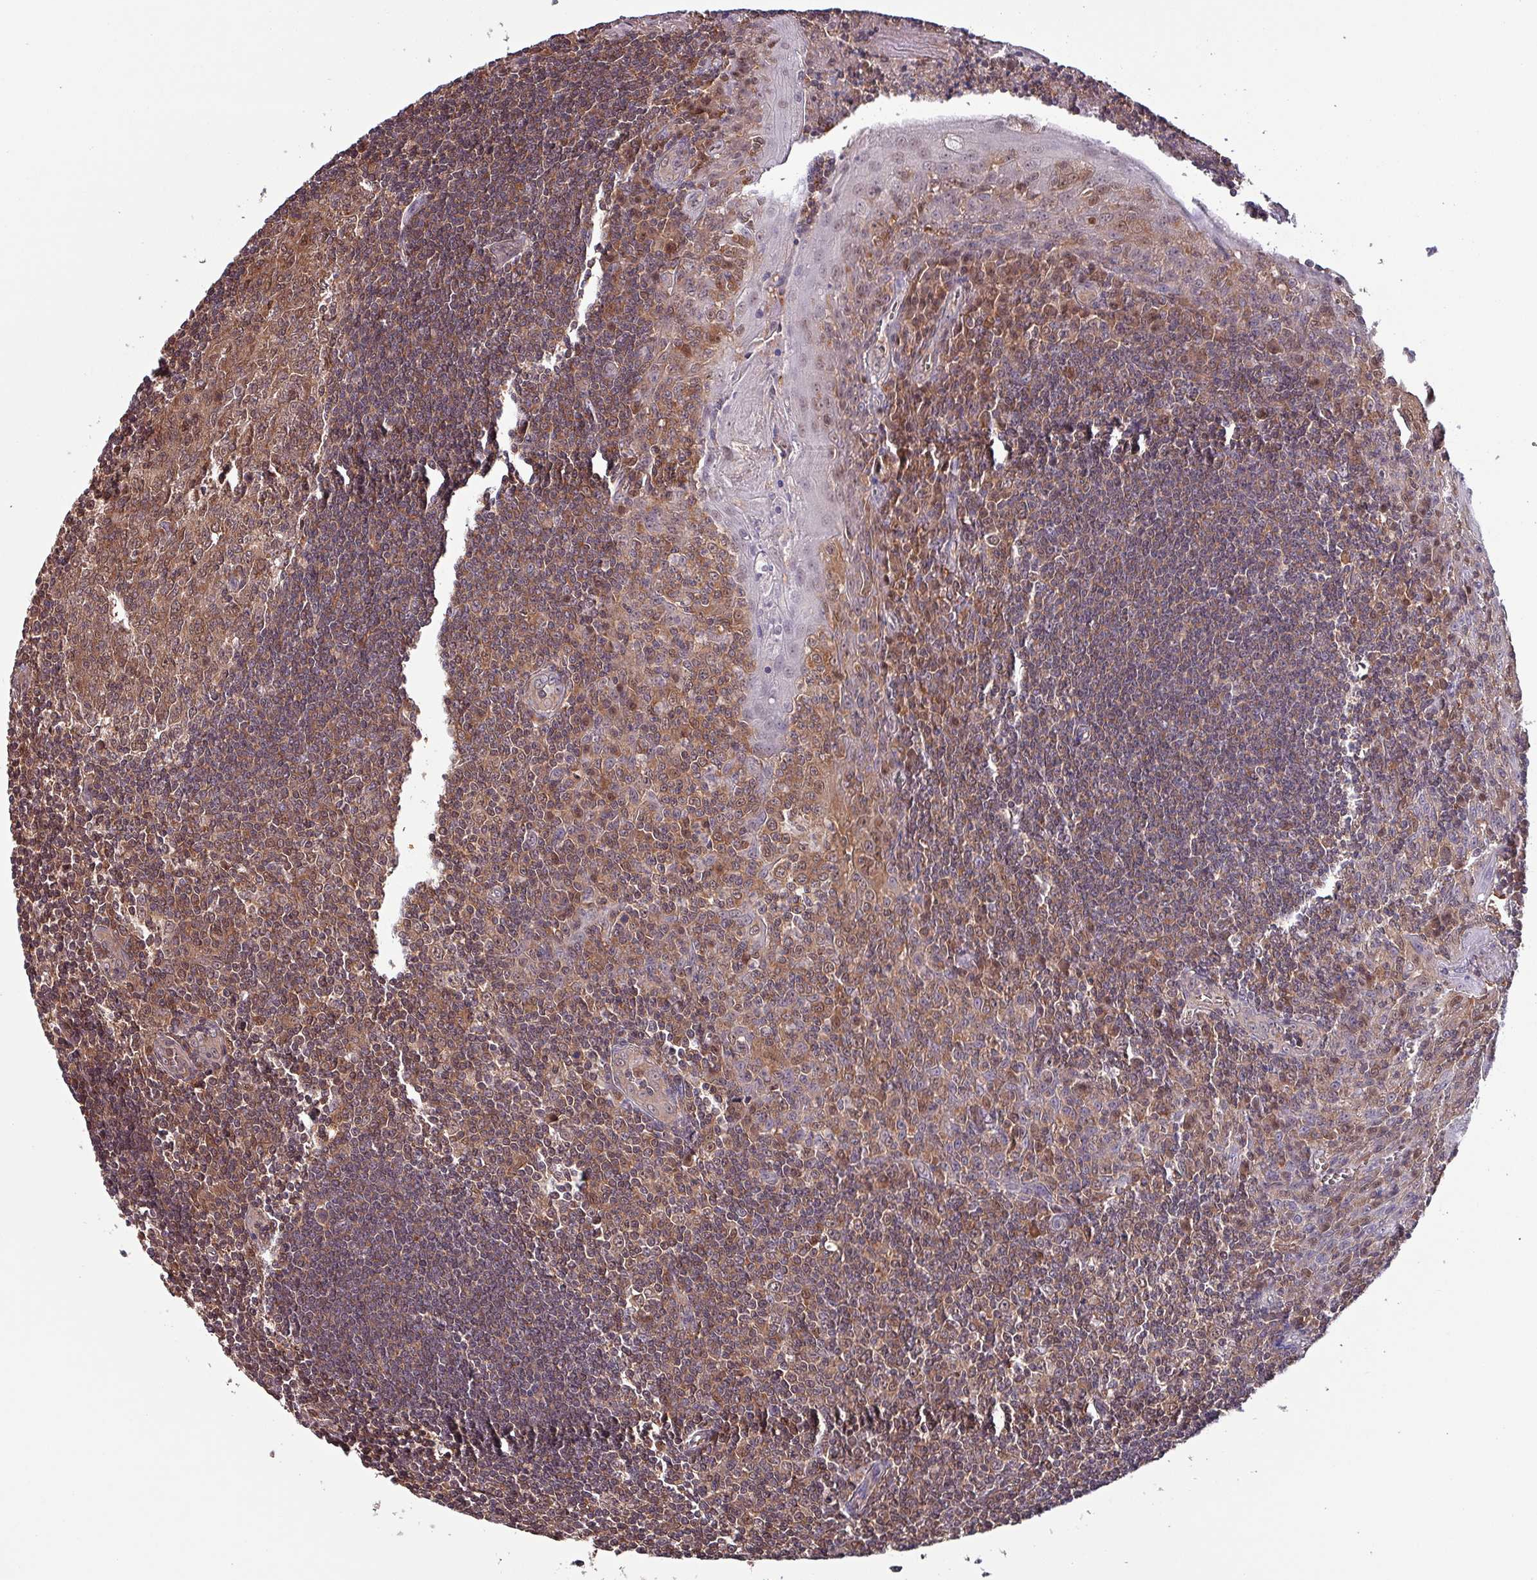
{"staining": {"intensity": "moderate", "quantity": ">75%", "location": "cytoplasmic/membranous"}, "tissue": "tonsil", "cell_type": "Germinal center cells", "image_type": "normal", "snomed": [{"axis": "morphology", "description": "Normal tissue, NOS"}, {"axis": "topography", "description": "Tonsil"}], "caption": "Tonsil stained with a brown dye shows moderate cytoplasmic/membranous positive expression in approximately >75% of germinal center cells.", "gene": "PSMB8", "patient": {"sex": "male", "age": 27}}